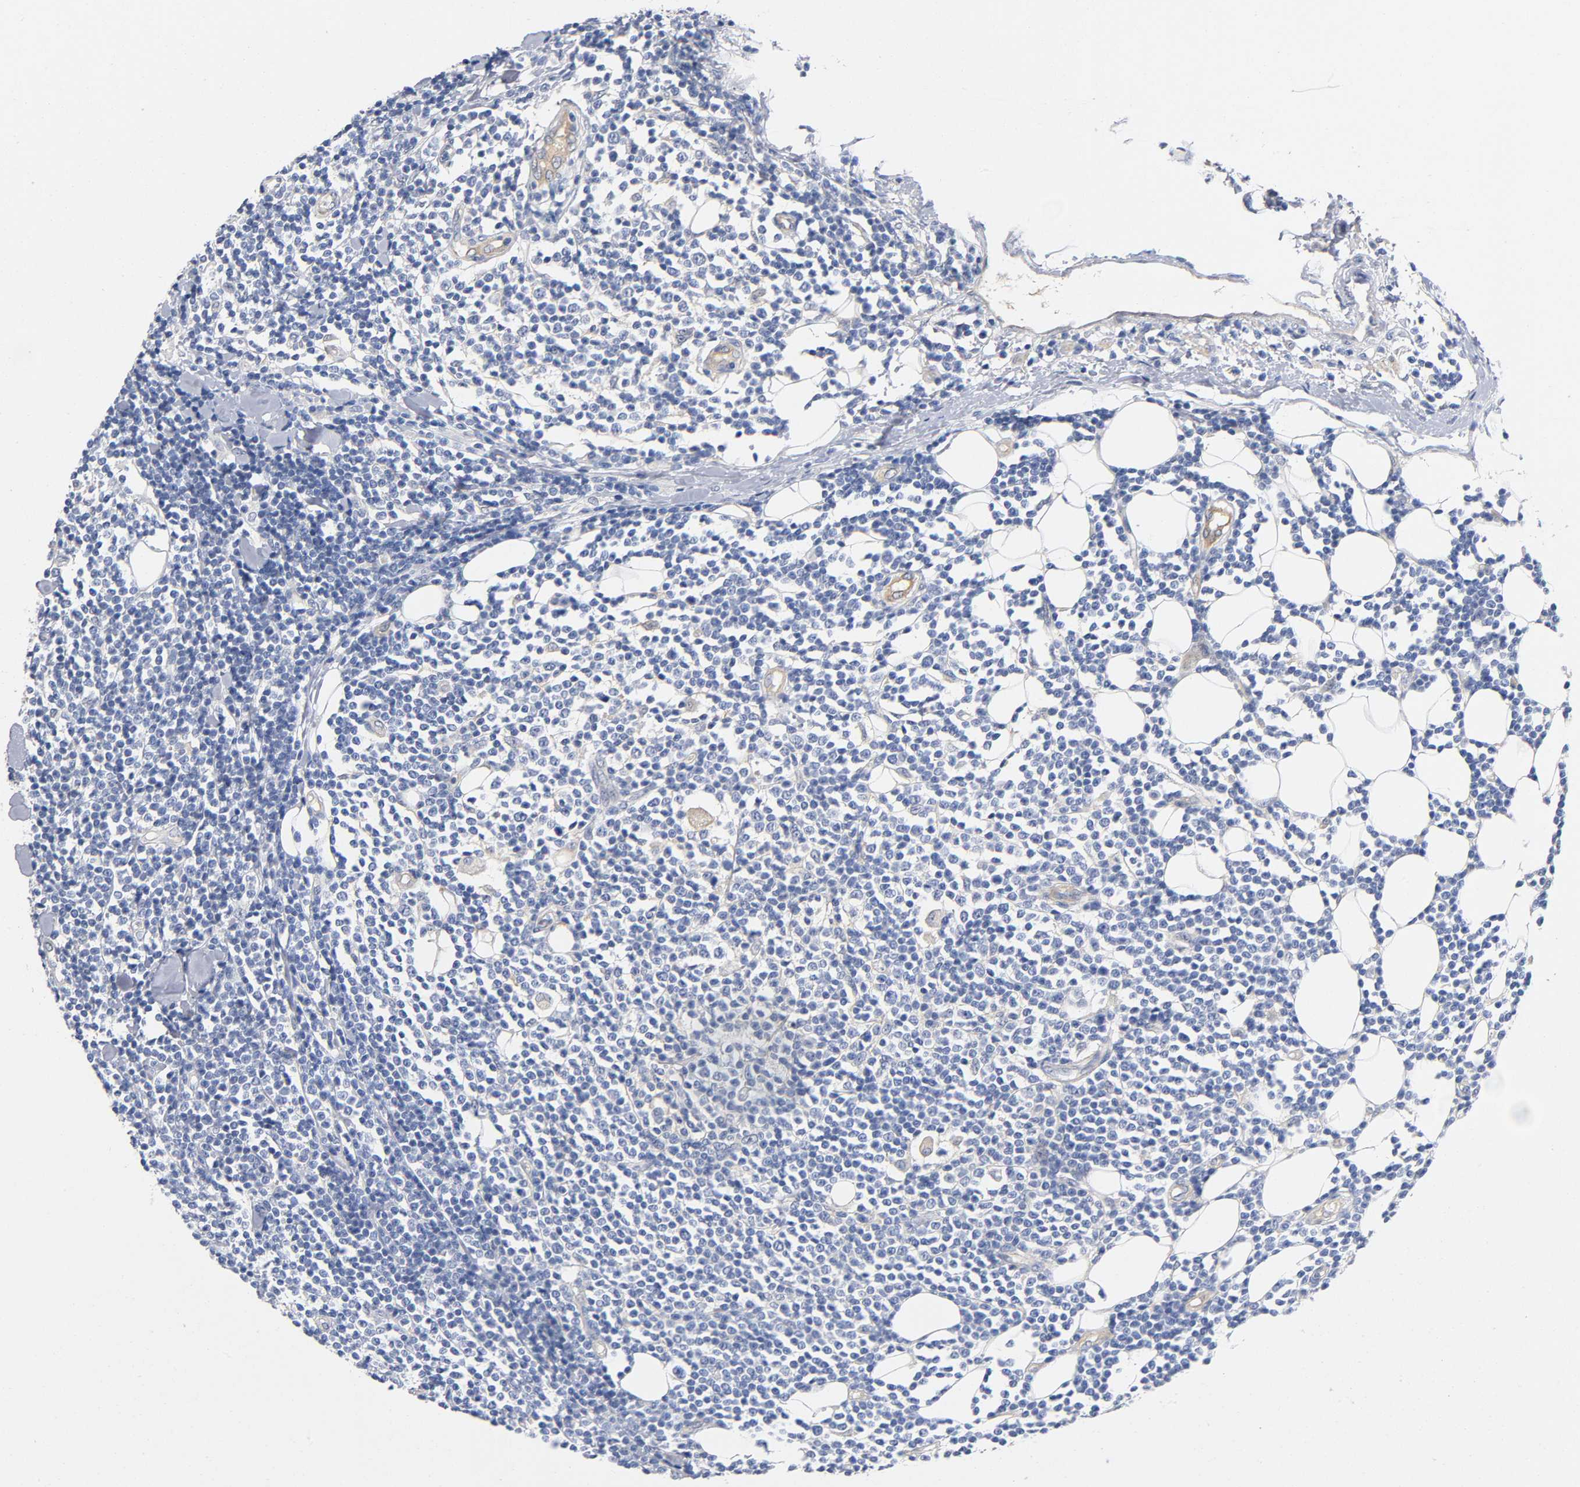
{"staining": {"intensity": "negative", "quantity": "none", "location": "none"}, "tissue": "lymphoma", "cell_type": "Tumor cells", "image_type": "cancer", "snomed": [{"axis": "morphology", "description": "Malignant lymphoma, non-Hodgkin's type, Low grade"}, {"axis": "topography", "description": "Soft tissue"}], "caption": "A micrograph of low-grade malignant lymphoma, non-Hodgkin's type stained for a protein reveals no brown staining in tumor cells. The staining is performed using DAB (3,3'-diaminobenzidine) brown chromogen with nuclei counter-stained in using hematoxylin.", "gene": "TNC", "patient": {"sex": "male", "age": 92}}